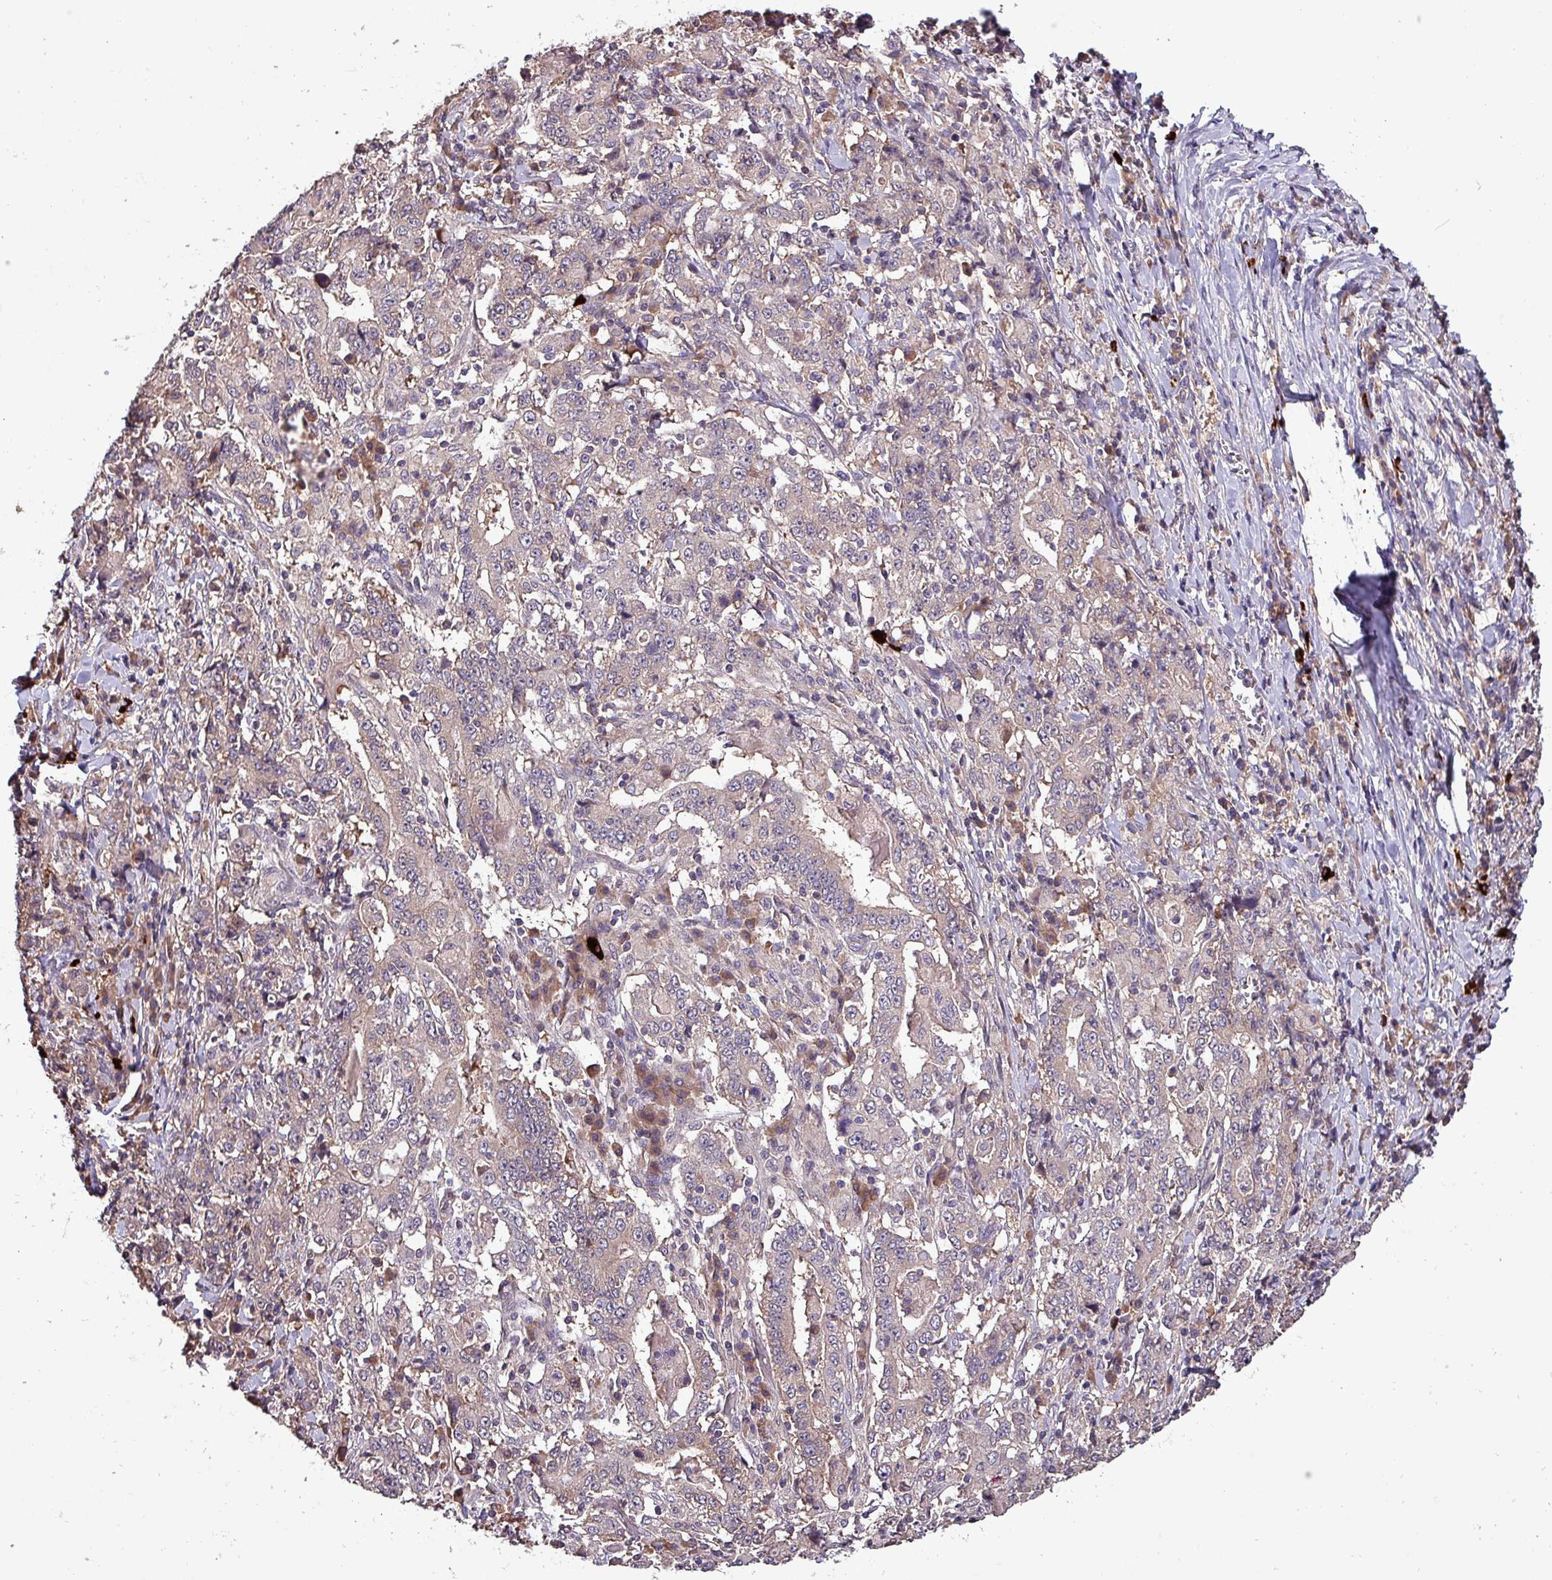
{"staining": {"intensity": "negative", "quantity": "none", "location": "none"}, "tissue": "stomach cancer", "cell_type": "Tumor cells", "image_type": "cancer", "snomed": [{"axis": "morphology", "description": "Normal tissue, NOS"}, {"axis": "morphology", "description": "Adenocarcinoma, NOS"}, {"axis": "topography", "description": "Stomach, upper"}, {"axis": "topography", "description": "Stomach"}], "caption": "There is no significant positivity in tumor cells of stomach cancer.", "gene": "PAFAH1B2", "patient": {"sex": "male", "age": 59}}